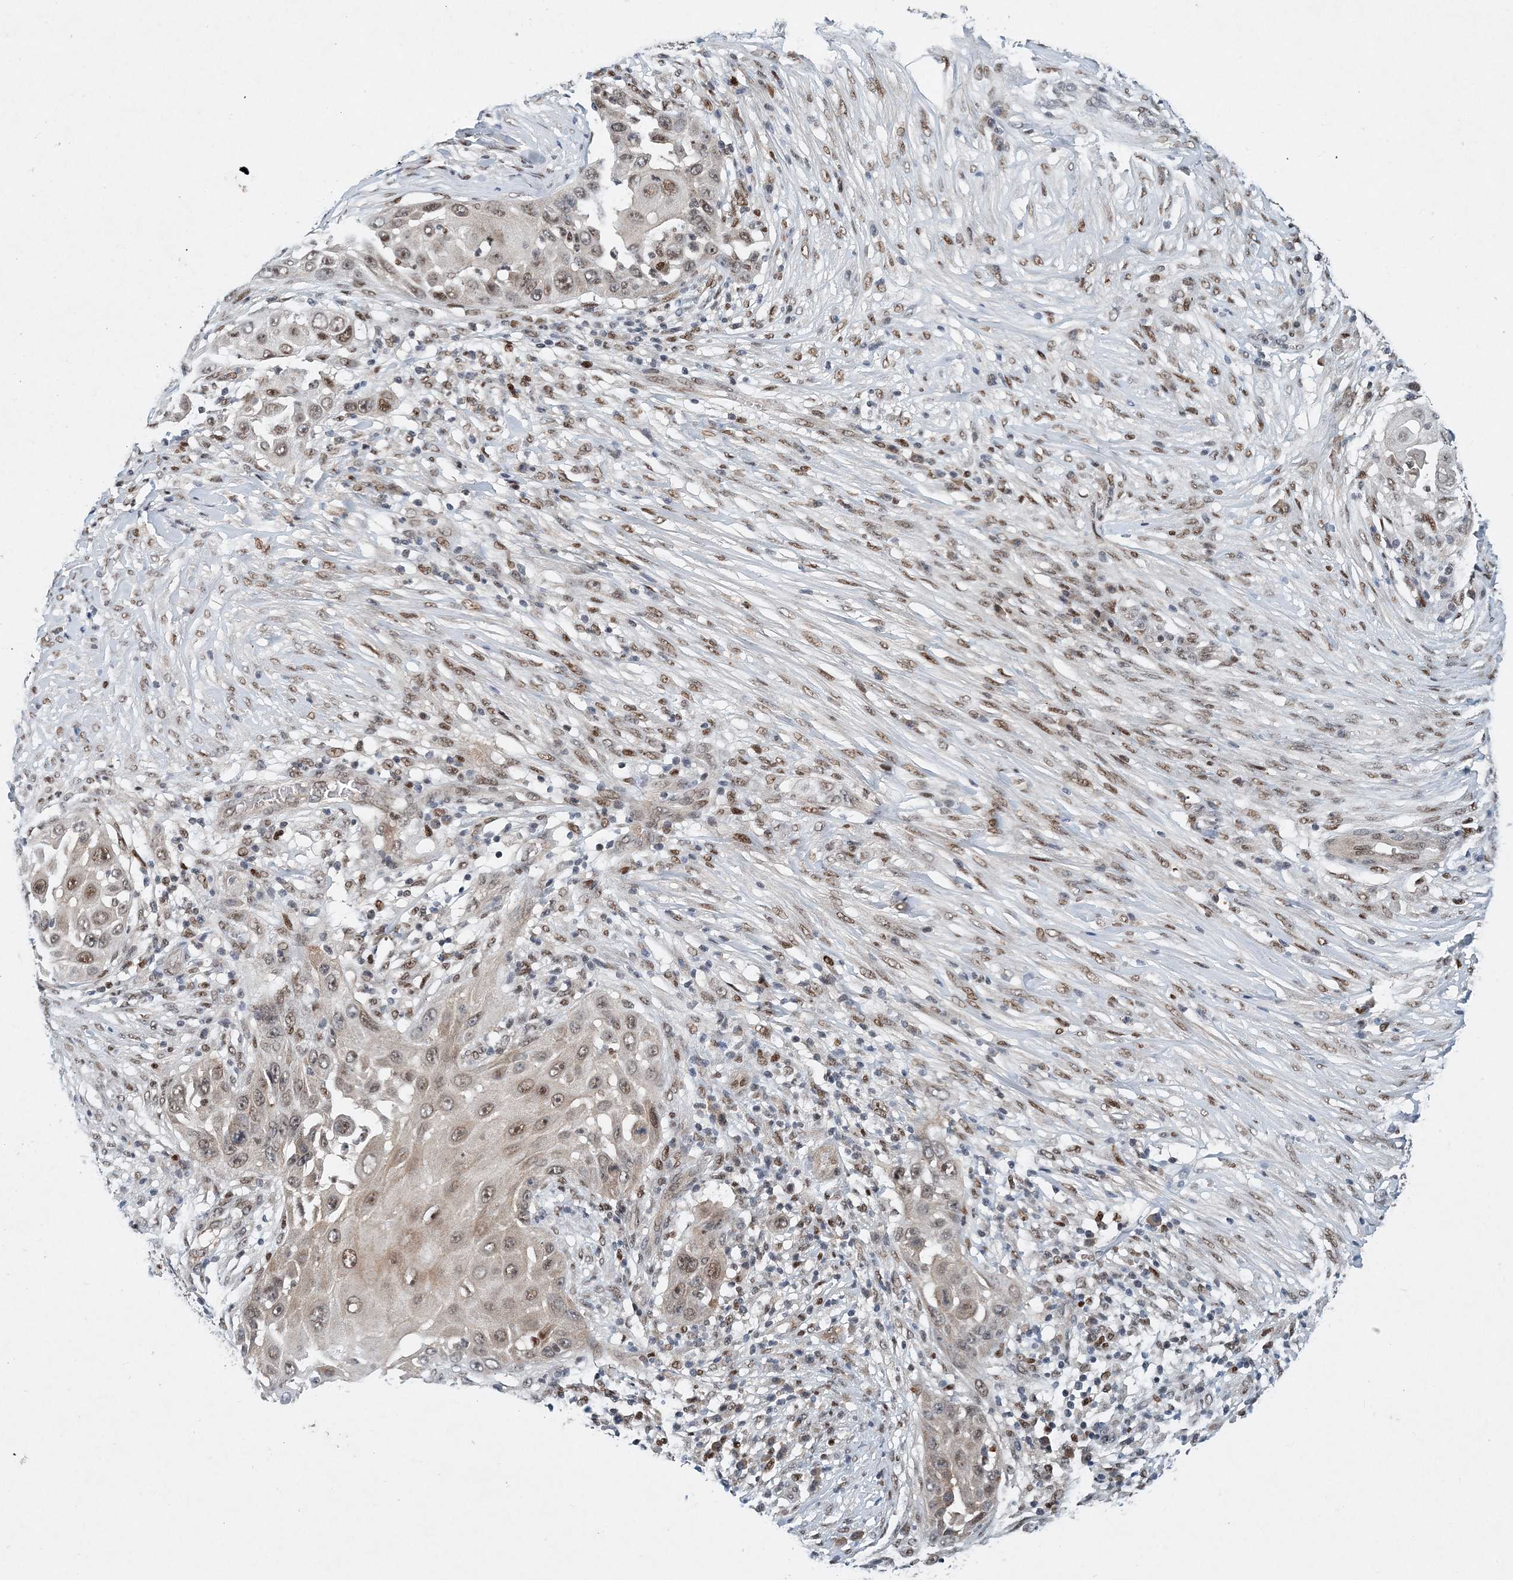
{"staining": {"intensity": "moderate", "quantity": ">75%", "location": "nuclear"}, "tissue": "skin cancer", "cell_type": "Tumor cells", "image_type": "cancer", "snomed": [{"axis": "morphology", "description": "Squamous cell carcinoma, NOS"}, {"axis": "topography", "description": "Skin"}], "caption": "Skin squamous cell carcinoma stained for a protein (brown) displays moderate nuclear positive positivity in about >75% of tumor cells.", "gene": "KPNA4", "patient": {"sex": "female", "age": 44}}